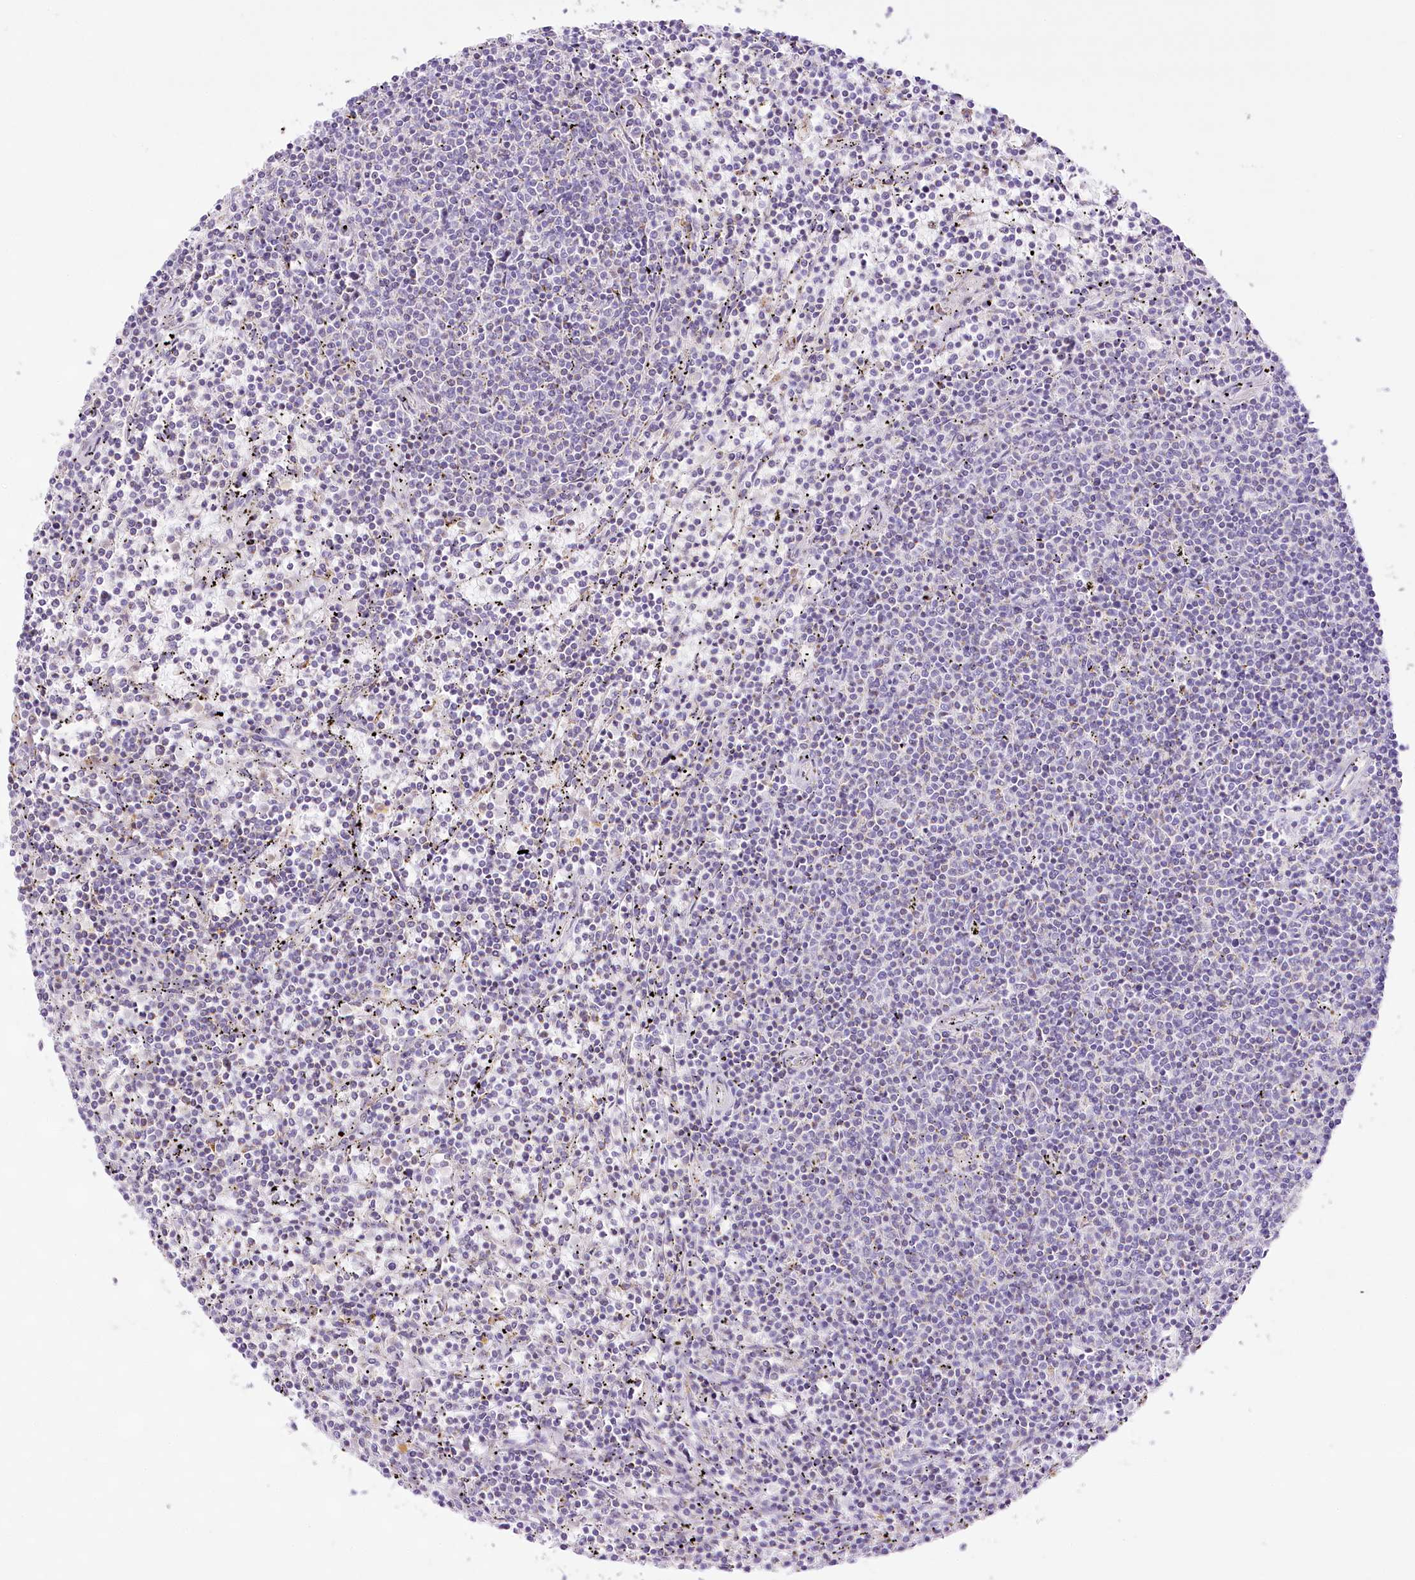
{"staining": {"intensity": "negative", "quantity": "none", "location": "none"}, "tissue": "lymphoma", "cell_type": "Tumor cells", "image_type": "cancer", "snomed": [{"axis": "morphology", "description": "Malignant lymphoma, non-Hodgkin's type, Low grade"}, {"axis": "topography", "description": "Spleen"}], "caption": "Lymphoma was stained to show a protein in brown. There is no significant staining in tumor cells.", "gene": "CCDC30", "patient": {"sex": "female", "age": 50}}